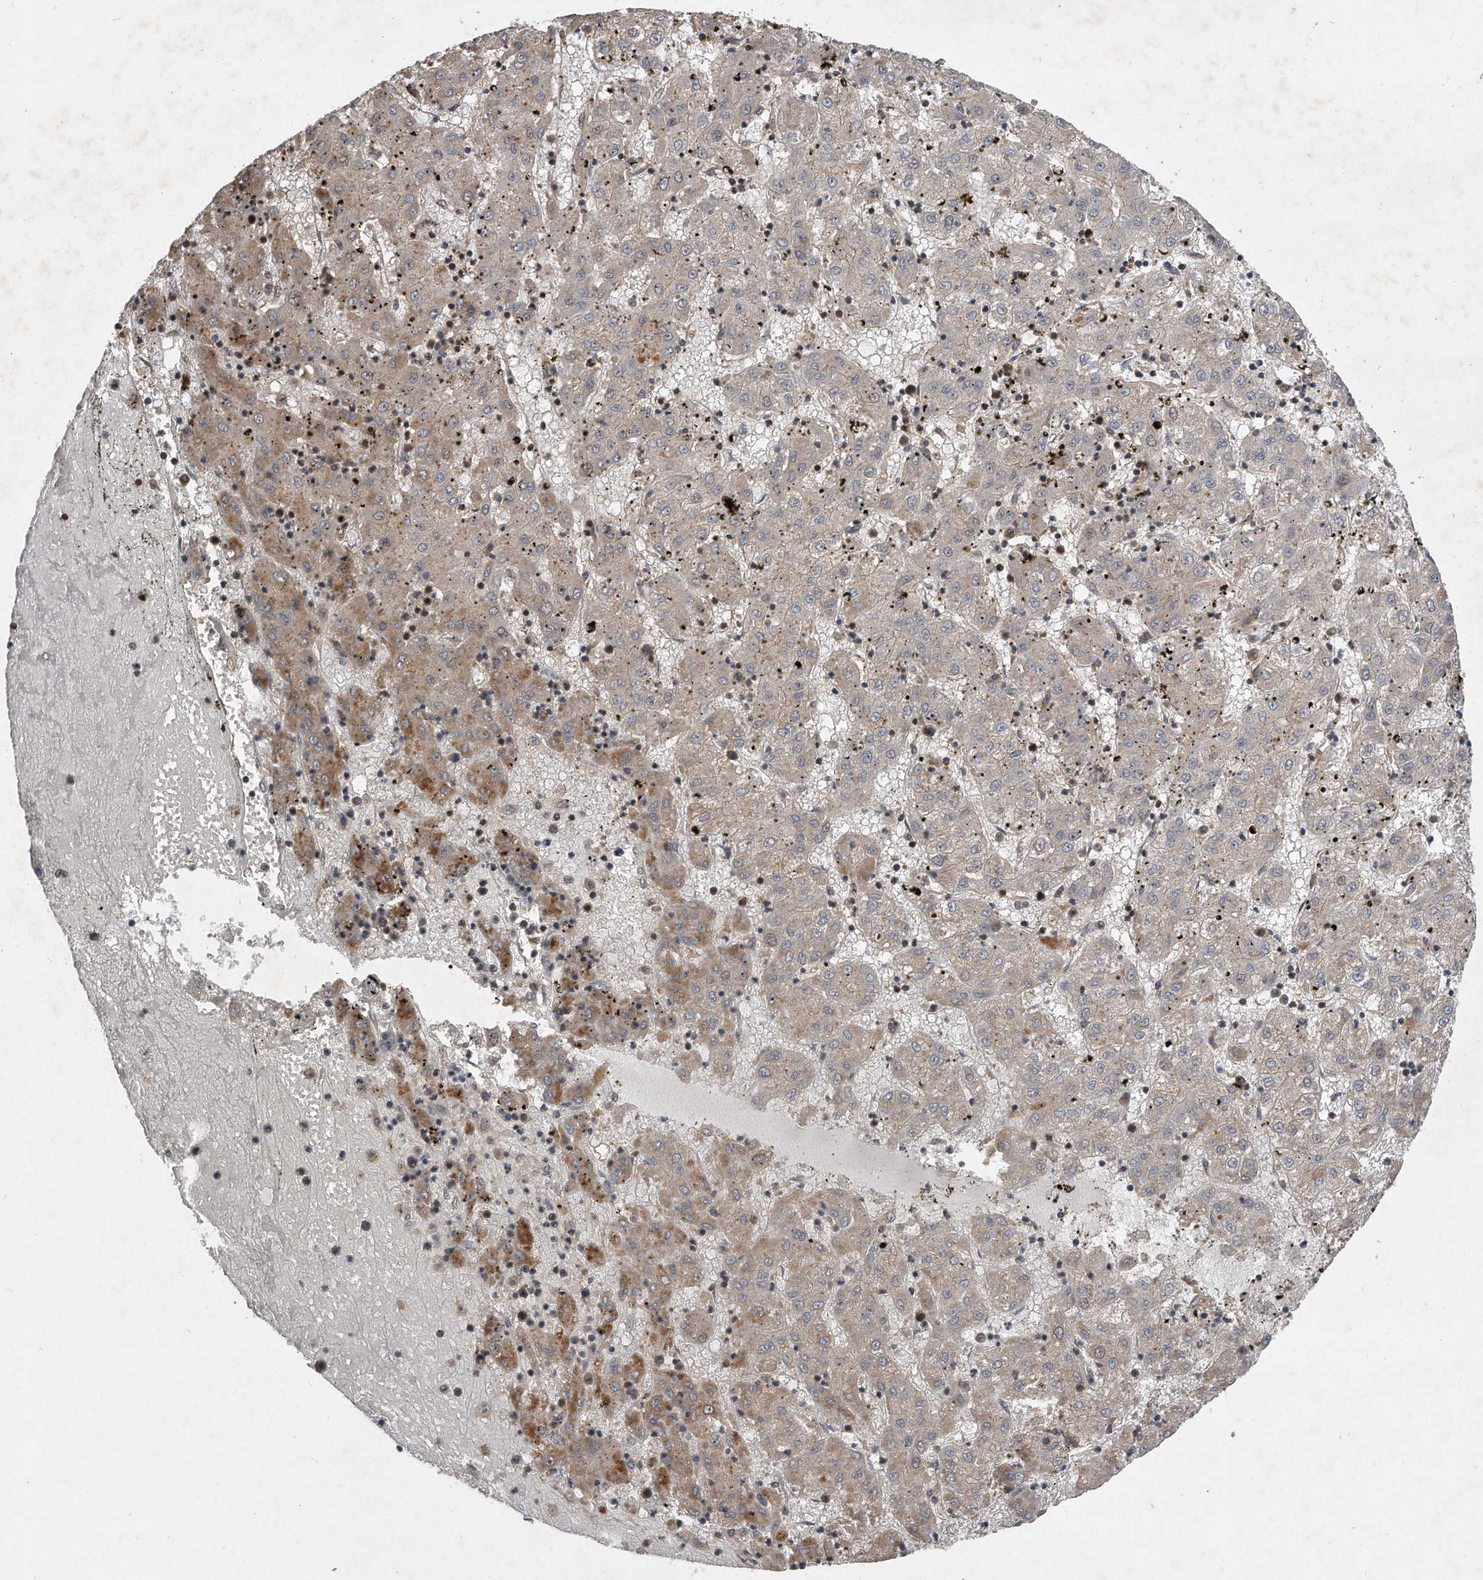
{"staining": {"intensity": "weak", "quantity": "<25%", "location": "cytoplasmic/membranous"}, "tissue": "liver cancer", "cell_type": "Tumor cells", "image_type": "cancer", "snomed": [{"axis": "morphology", "description": "Carcinoma, Hepatocellular, NOS"}, {"axis": "topography", "description": "Liver"}], "caption": "High magnification brightfield microscopy of liver cancer stained with DAB (brown) and counterstained with hematoxylin (blue): tumor cells show no significant staining.", "gene": "PGBD2", "patient": {"sex": "male", "age": 72}}